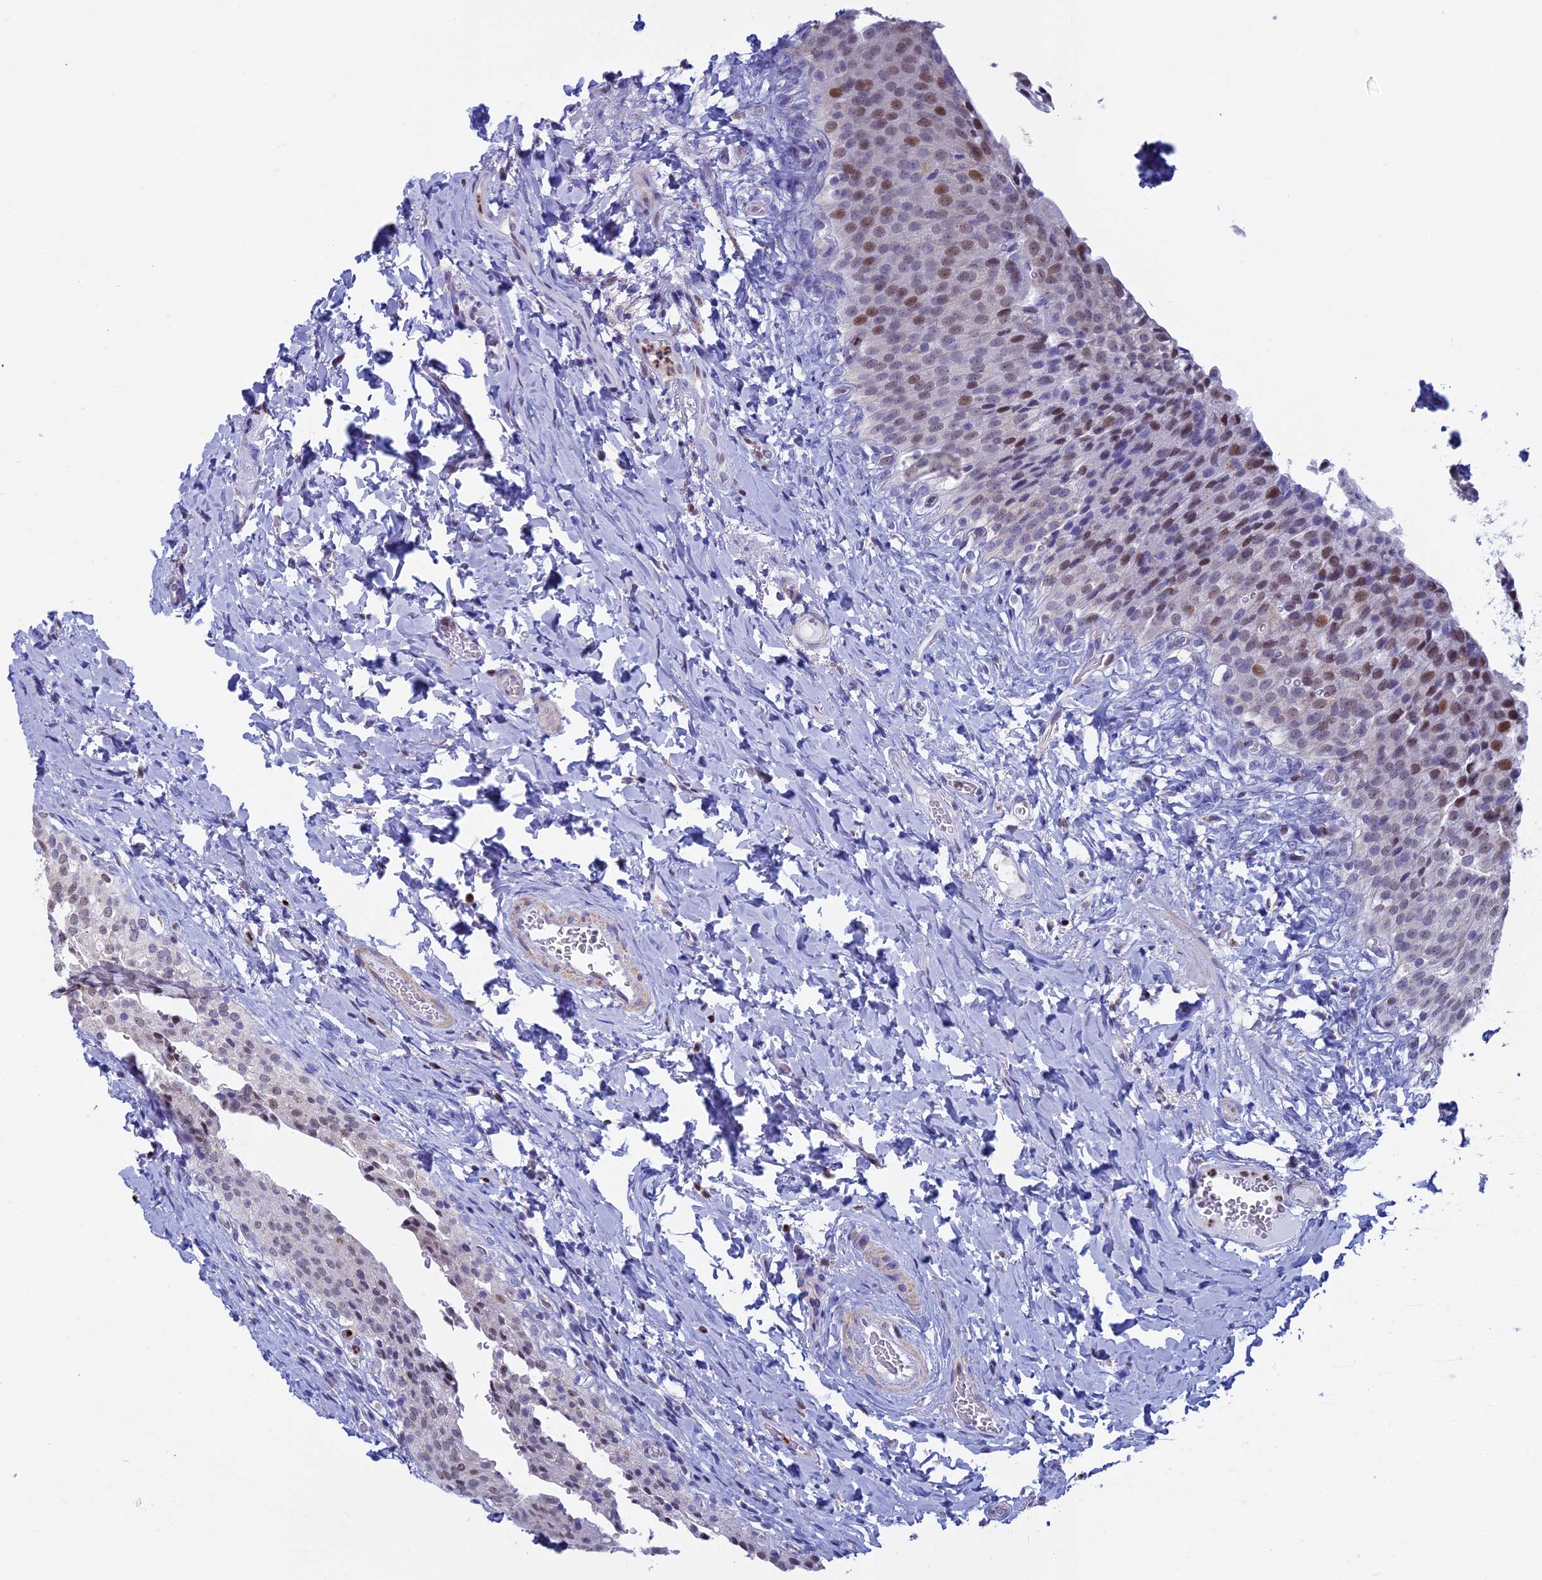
{"staining": {"intensity": "moderate", "quantity": "<25%", "location": "nuclear"}, "tissue": "urinary bladder", "cell_type": "Urothelial cells", "image_type": "normal", "snomed": [{"axis": "morphology", "description": "Normal tissue, NOS"}, {"axis": "morphology", "description": "Inflammation, NOS"}, {"axis": "topography", "description": "Urinary bladder"}], "caption": "Immunohistochemical staining of normal human urinary bladder demonstrates <25% levels of moderate nuclear protein positivity in approximately <25% of urothelial cells.", "gene": "ACSS1", "patient": {"sex": "male", "age": 64}}